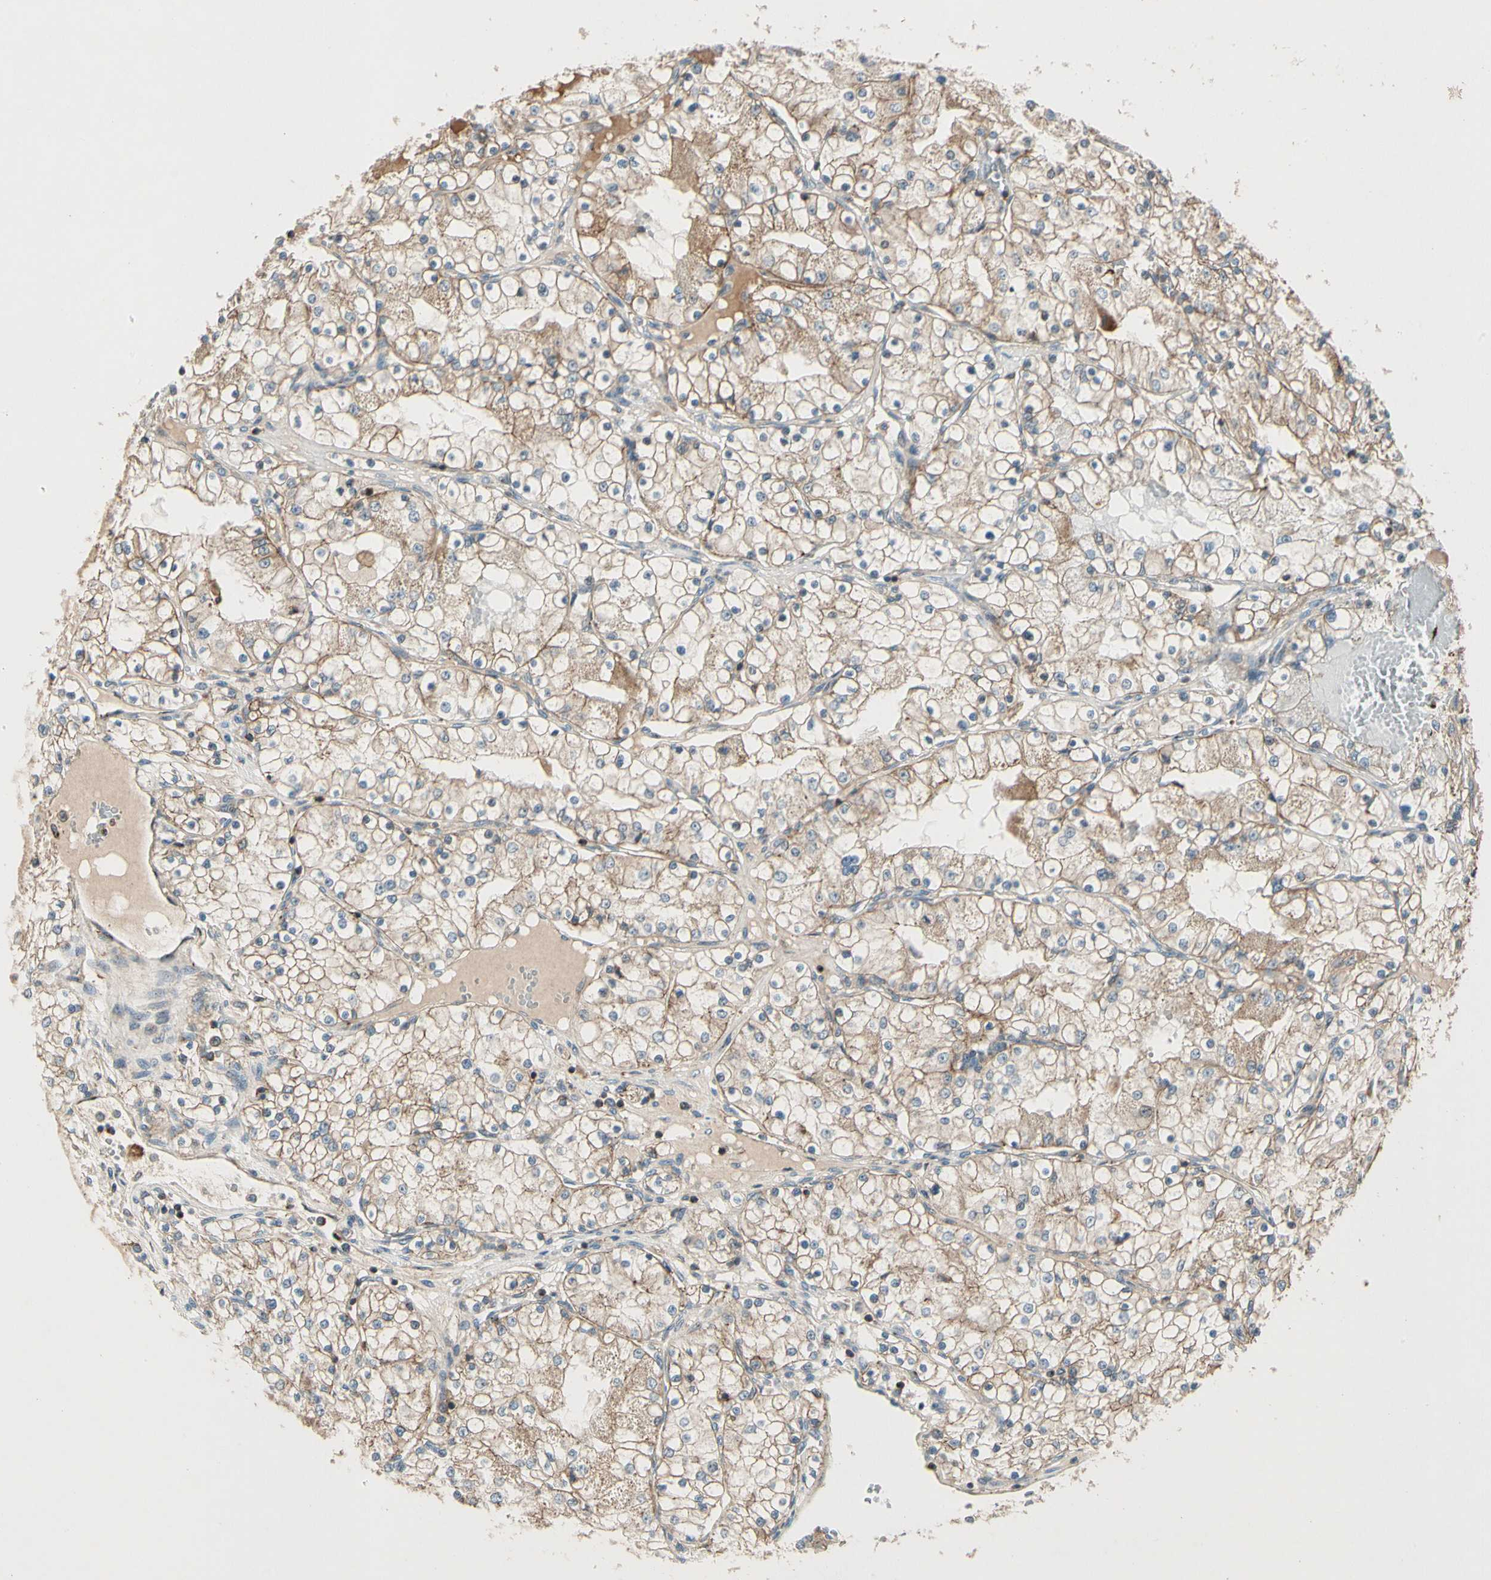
{"staining": {"intensity": "moderate", "quantity": ">75%", "location": "cytoplasmic/membranous"}, "tissue": "renal cancer", "cell_type": "Tumor cells", "image_type": "cancer", "snomed": [{"axis": "morphology", "description": "Adenocarcinoma, NOS"}, {"axis": "topography", "description": "Kidney"}], "caption": "An image showing moderate cytoplasmic/membranous expression in approximately >75% of tumor cells in renal adenocarcinoma, as visualized by brown immunohistochemical staining.", "gene": "CDH6", "patient": {"sex": "male", "age": 68}}